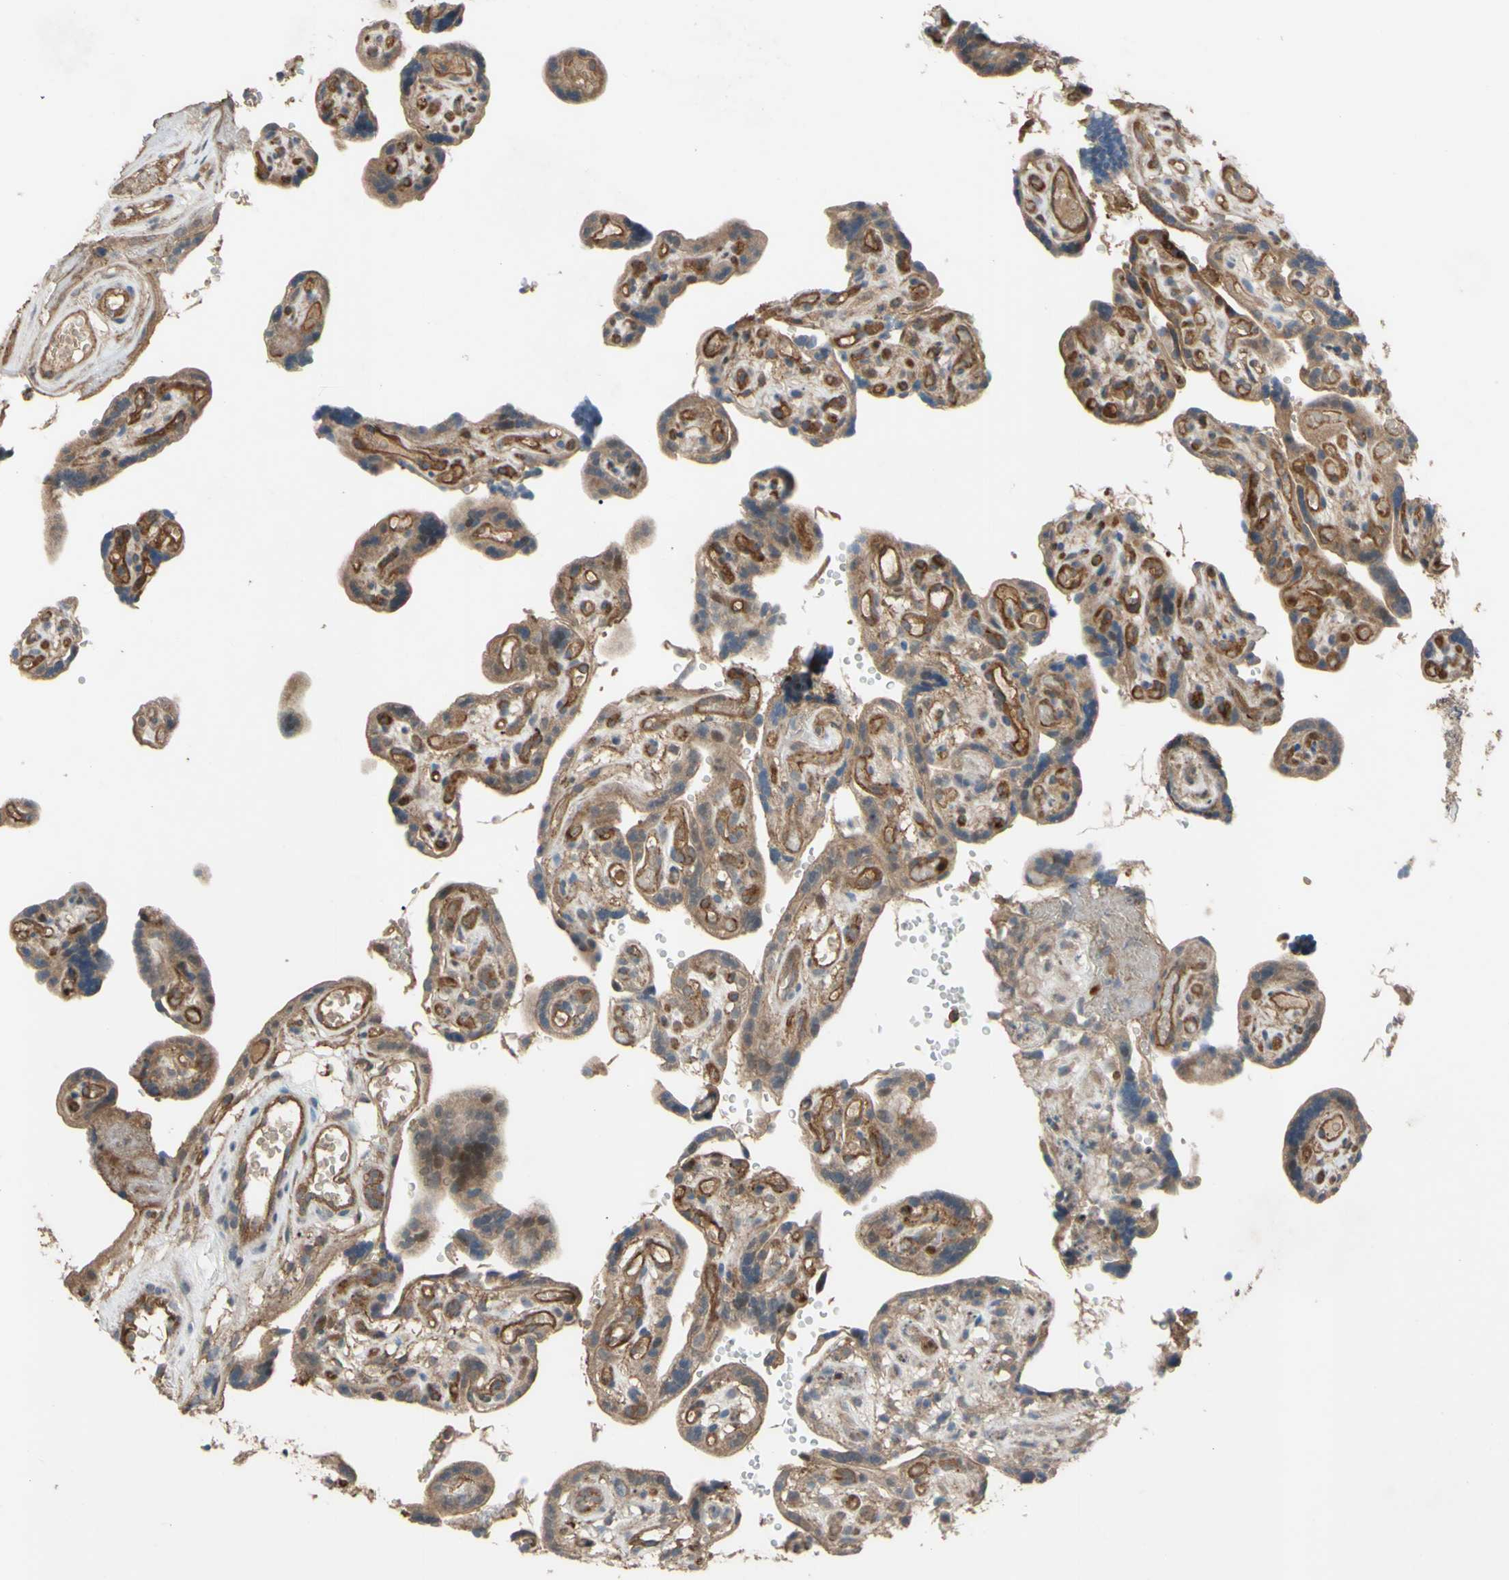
{"staining": {"intensity": "moderate", "quantity": ">75%", "location": "cytoplasmic/membranous"}, "tissue": "placenta", "cell_type": "Decidual cells", "image_type": "normal", "snomed": [{"axis": "morphology", "description": "Normal tissue, NOS"}, {"axis": "topography", "description": "Placenta"}], "caption": "Immunohistochemical staining of normal placenta demonstrates >75% levels of moderate cytoplasmic/membranous protein staining in about >75% of decidual cells.", "gene": "SHROOM4", "patient": {"sex": "female", "age": 30}}